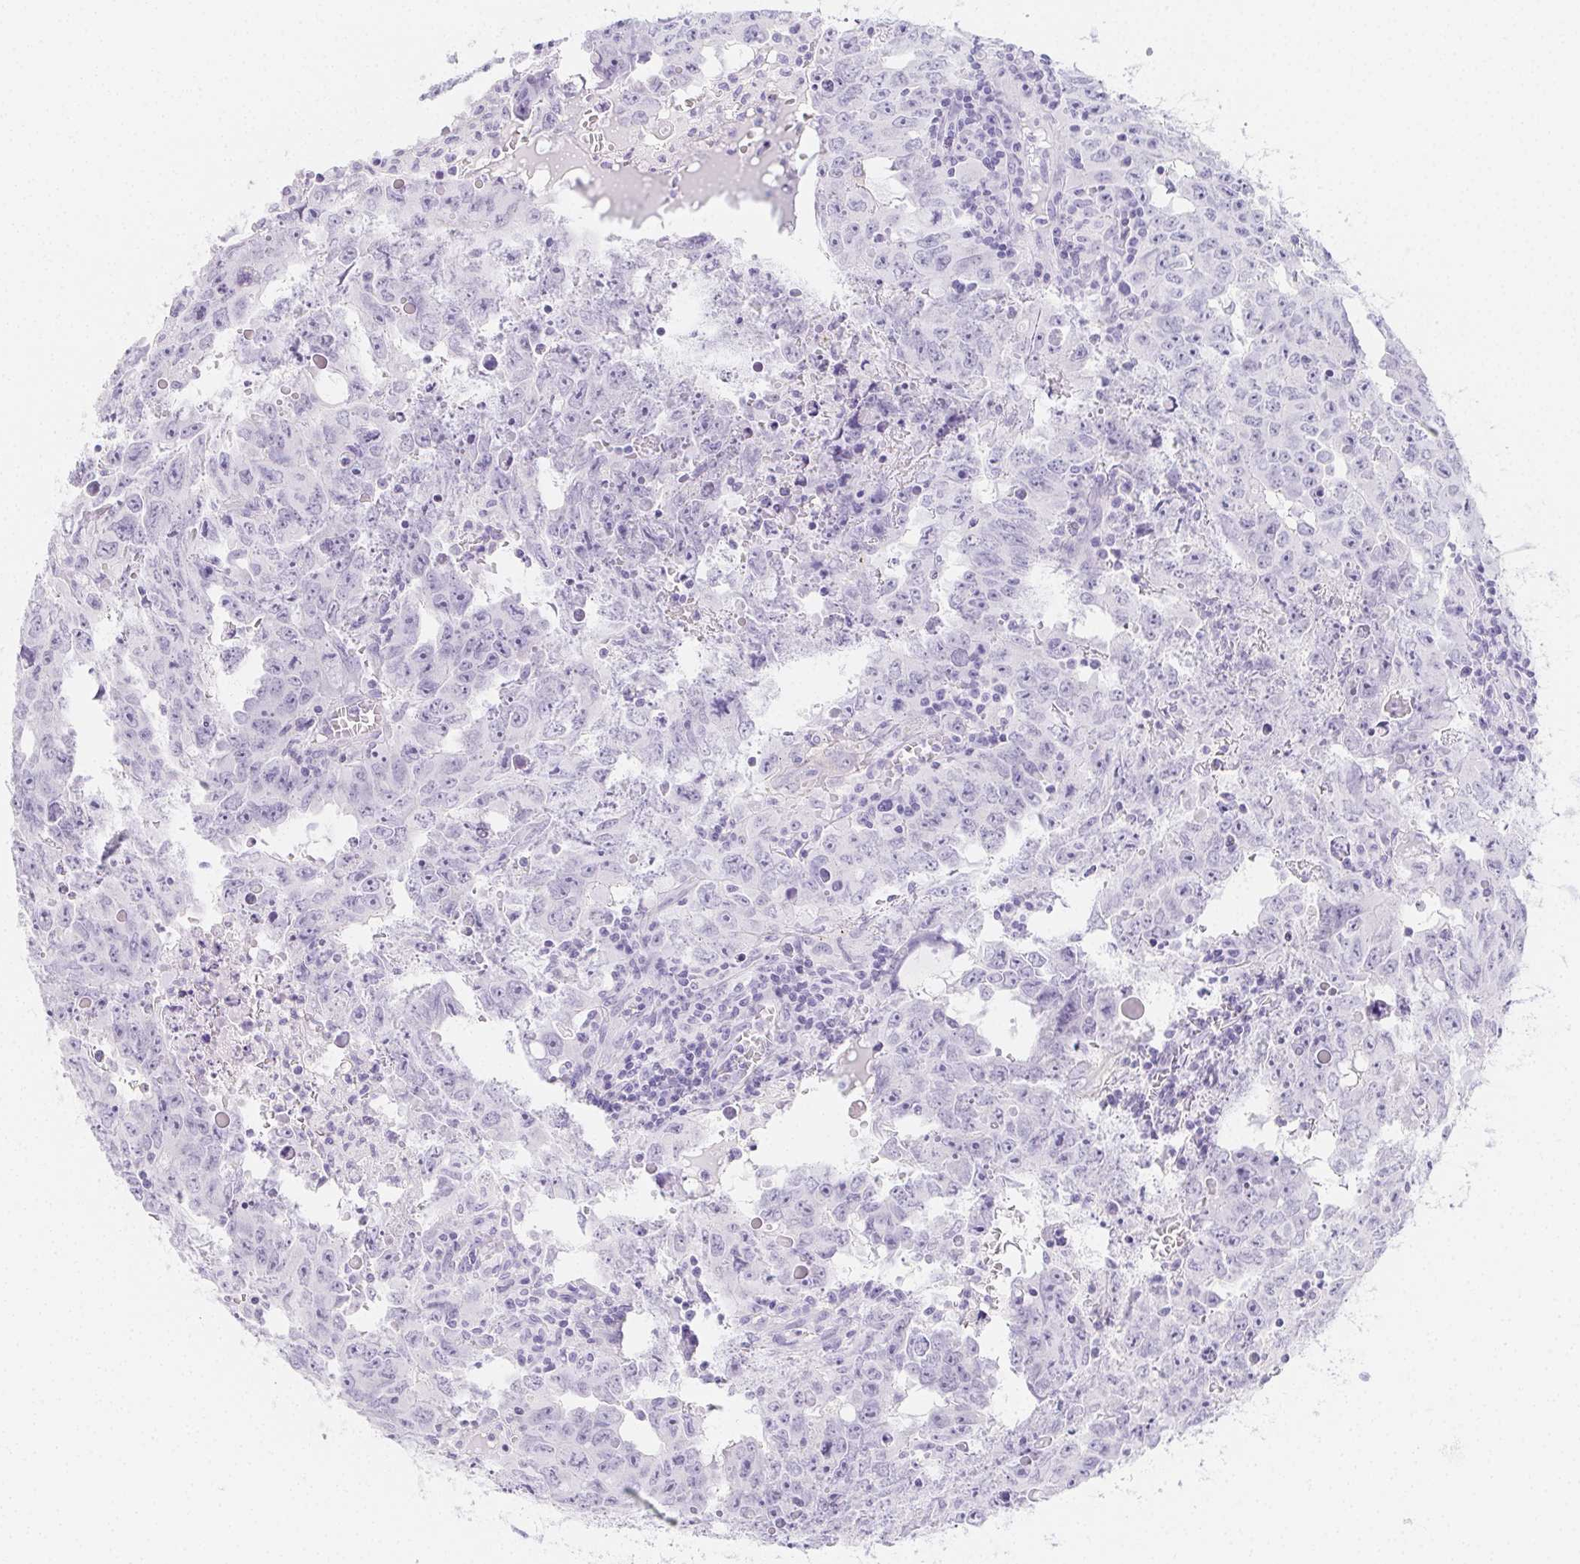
{"staining": {"intensity": "negative", "quantity": "none", "location": "none"}, "tissue": "testis cancer", "cell_type": "Tumor cells", "image_type": "cancer", "snomed": [{"axis": "morphology", "description": "Carcinoma, Embryonal, NOS"}, {"axis": "topography", "description": "Testis"}], "caption": "DAB (3,3'-diaminobenzidine) immunohistochemical staining of testis embryonal carcinoma displays no significant staining in tumor cells.", "gene": "ZBBX", "patient": {"sex": "male", "age": 22}}